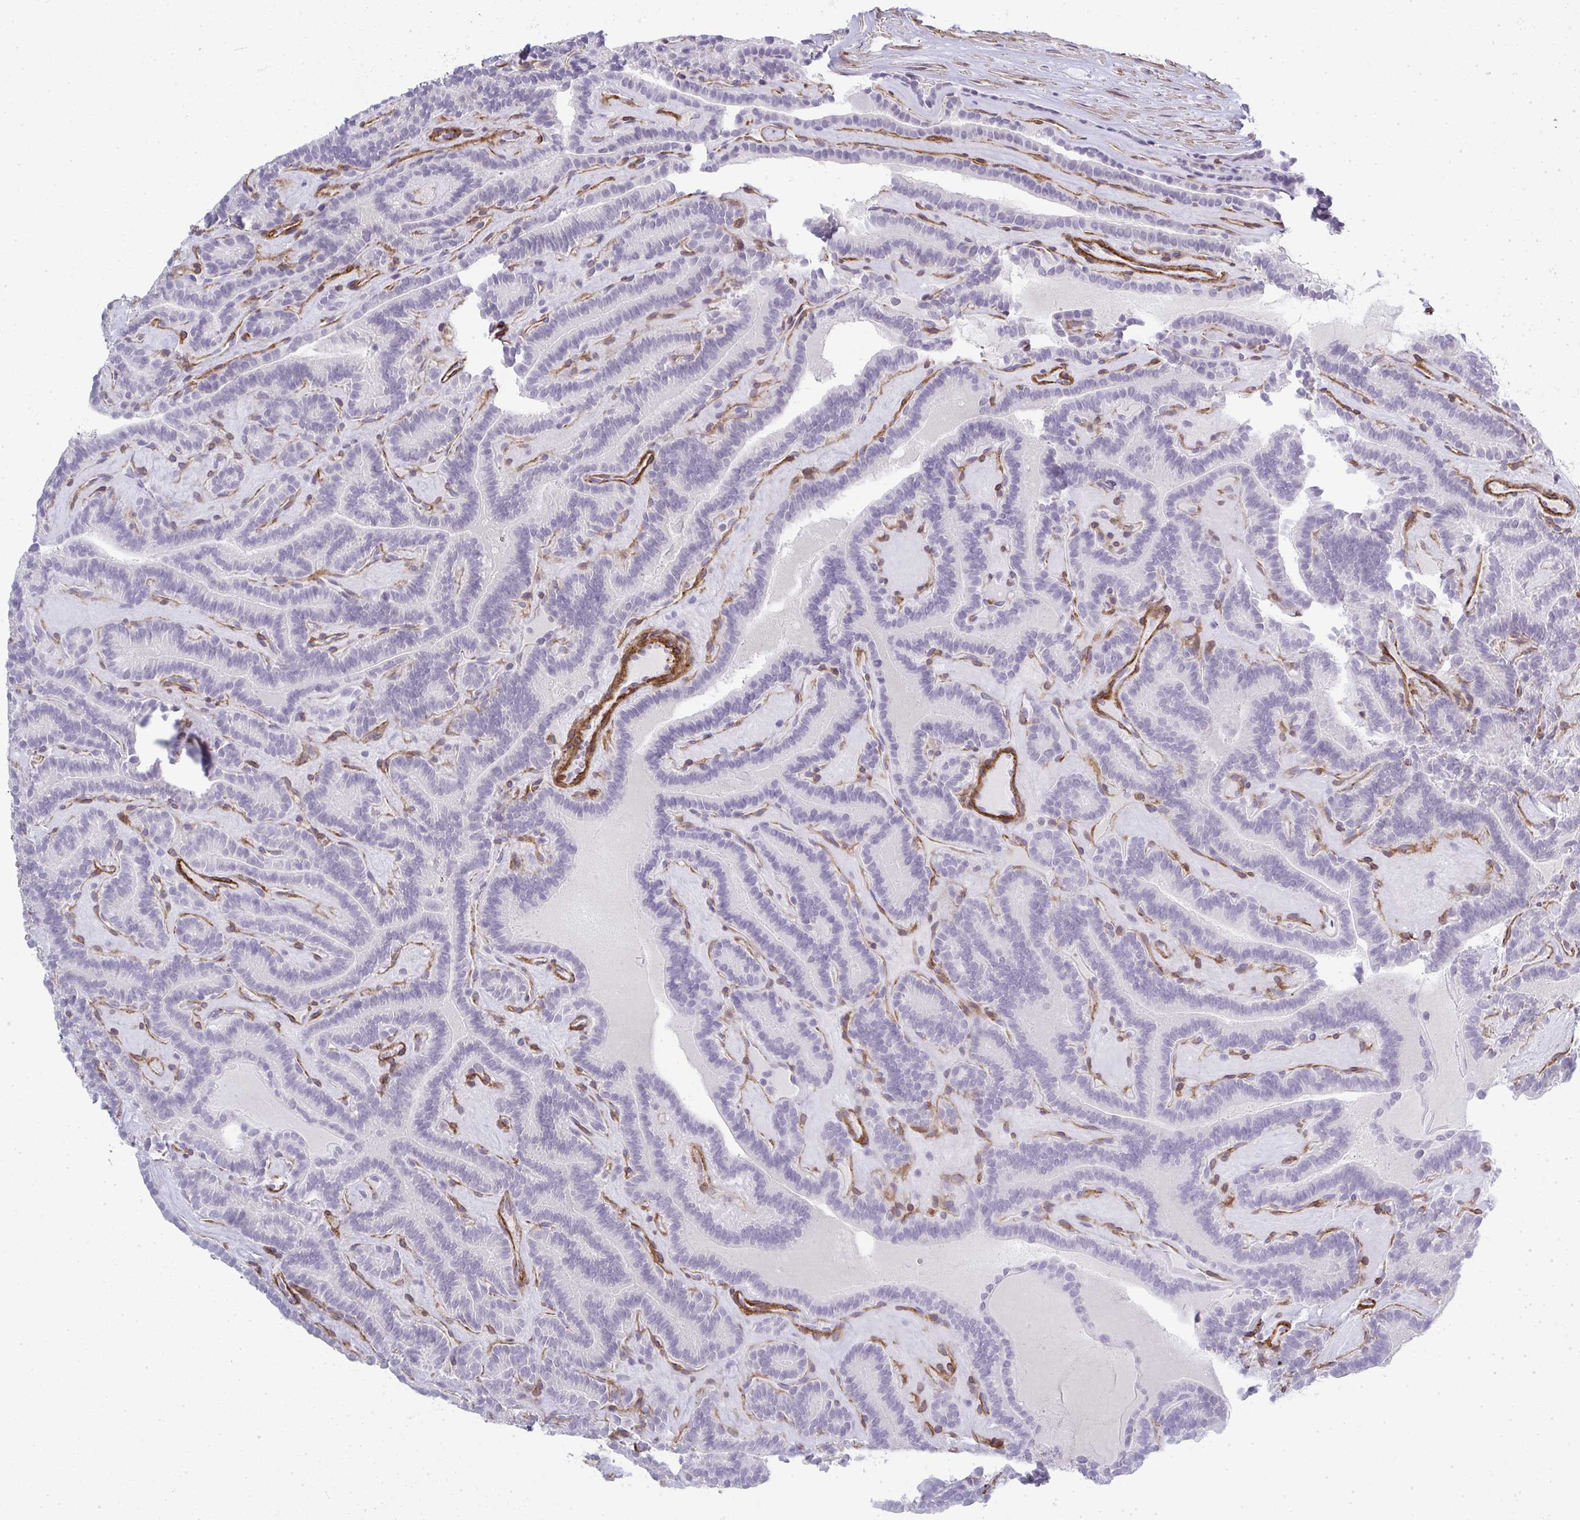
{"staining": {"intensity": "negative", "quantity": "none", "location": "none"}, "tissue": "thyroid cancer", "cell_type": "Tumor cells", "image_type": "cancer", "snomed": [{"axis": "morphology", "description": "Papillary adenocarcinoma, NOS"}, {"axis": "topography", "description": "Thyroid gland"}], "caption": "Tumor cells show no significant expression in papillary adenocarcinoma (thyroid).", "gene": "UBE2S", "patient": {"sex": "female", "age": 21}}